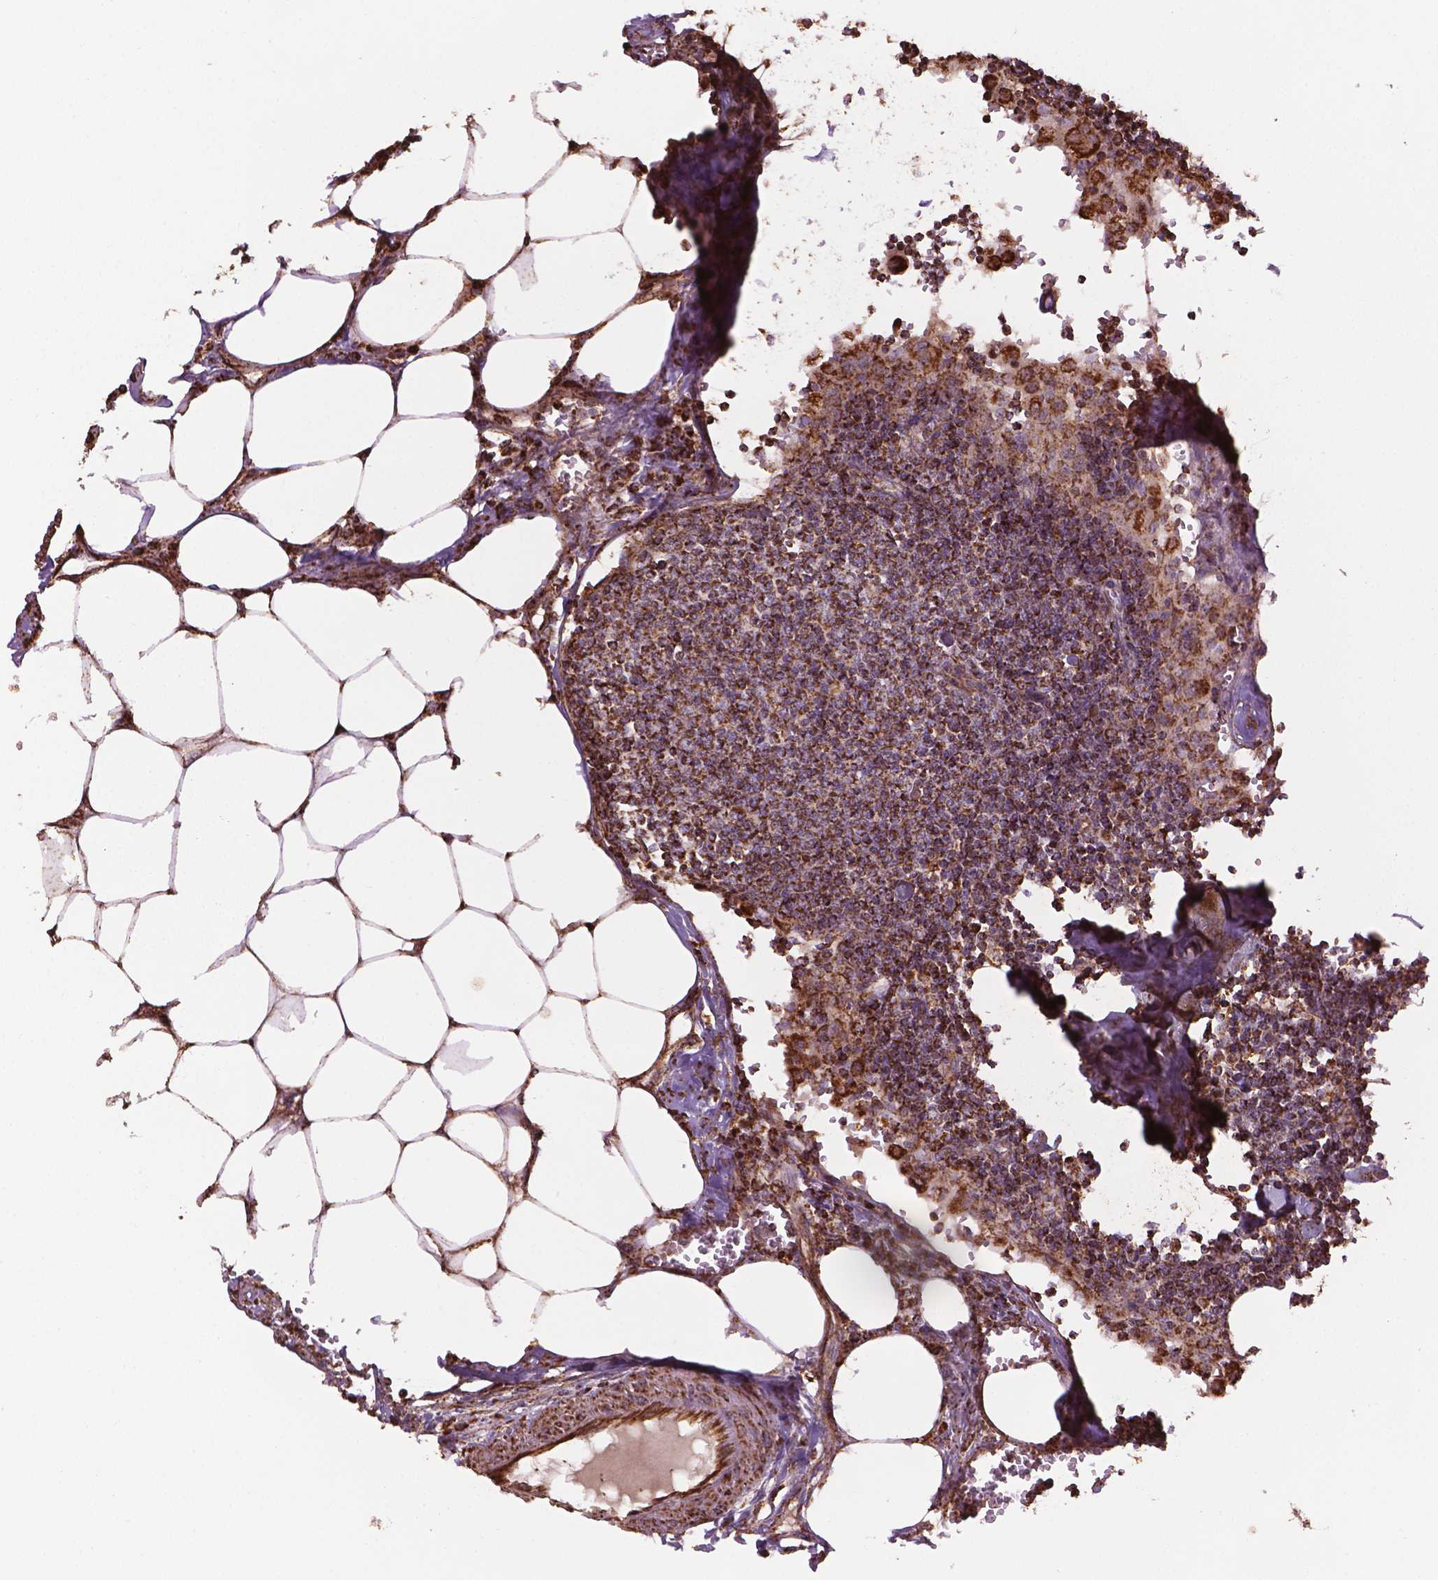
{"staining": {"intensity": "moderate", "quantity": ">75%", "location": "cytoplasmic/membranous"}, "tissue": "lymph node", "cell_type": "Germinal center cells", "image_type": "normal", "snomed": [{"axis": "morphology", "description": "Normal tissue, NOS"}, {"axis": "topography", "description": "Lymph node"}], "caption": "Immunohistochemical staining of normal human lymph node reveals medium levels of moderate cytoplasmic/membranous expression in about >75% of germinal center cells.", "gene": "HS3ST3A1", "patient": {"sex": "male", "age": 55}}